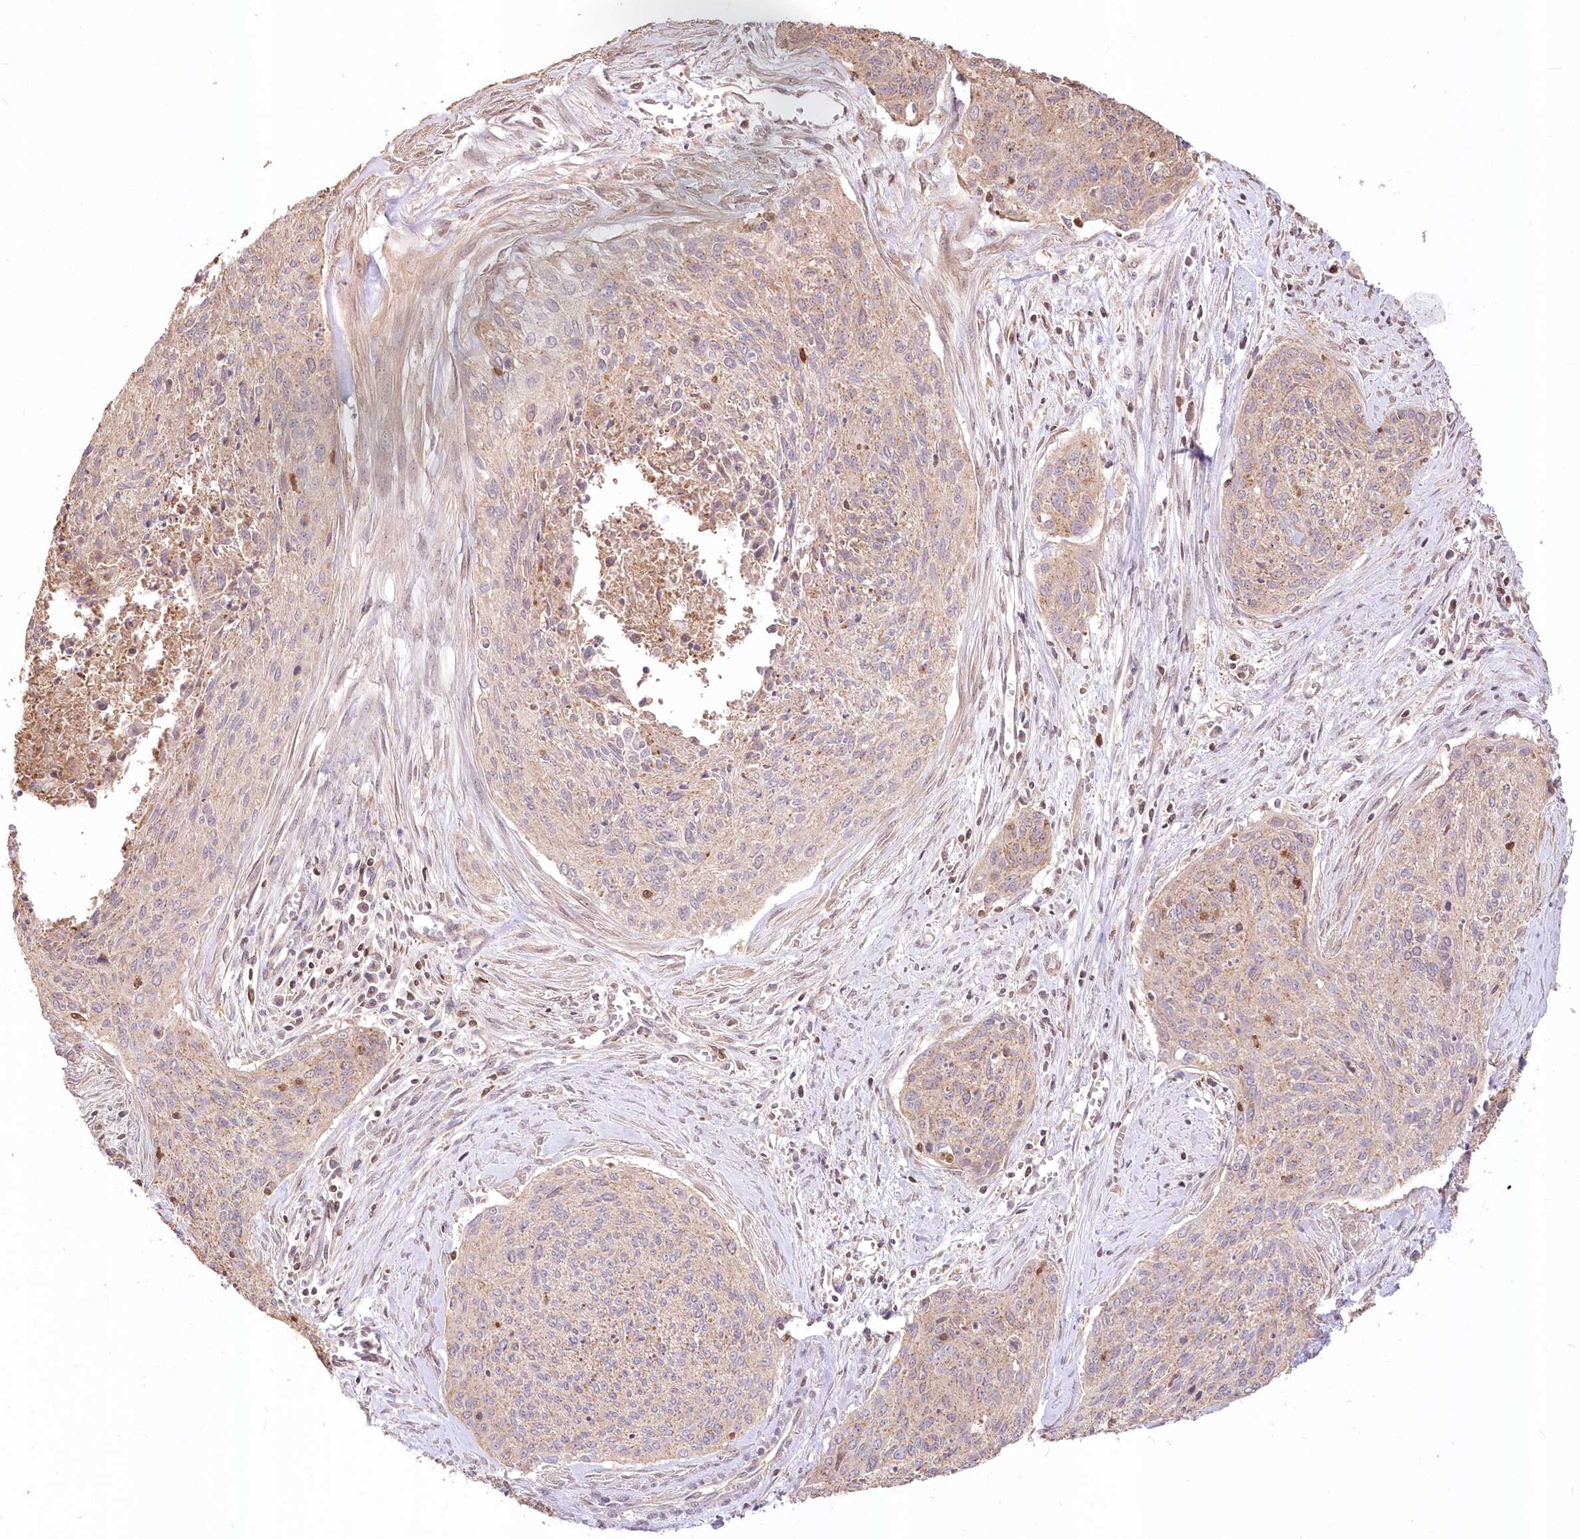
{"staining": {"intensity": "weak", "quantity": "<25%", "location": "cytoplasmic/membranous"}, "tissue": "cervical cancer", "cell_type": "Tumor cells", "image_type": "cancer", "snomed": [{"axis": "morphology", "description": "Squamous cell carcinoma, NOS"}, {"axis": "topography", "description": "Cervix"}], "caption": "DAB immunohistochemical staining of human cervical cancer (squamous cell carcinoma) shows no significant positivity in tumor cells.", "gene": "STK17B", "patient": {"sex": "female", "age": 55}}